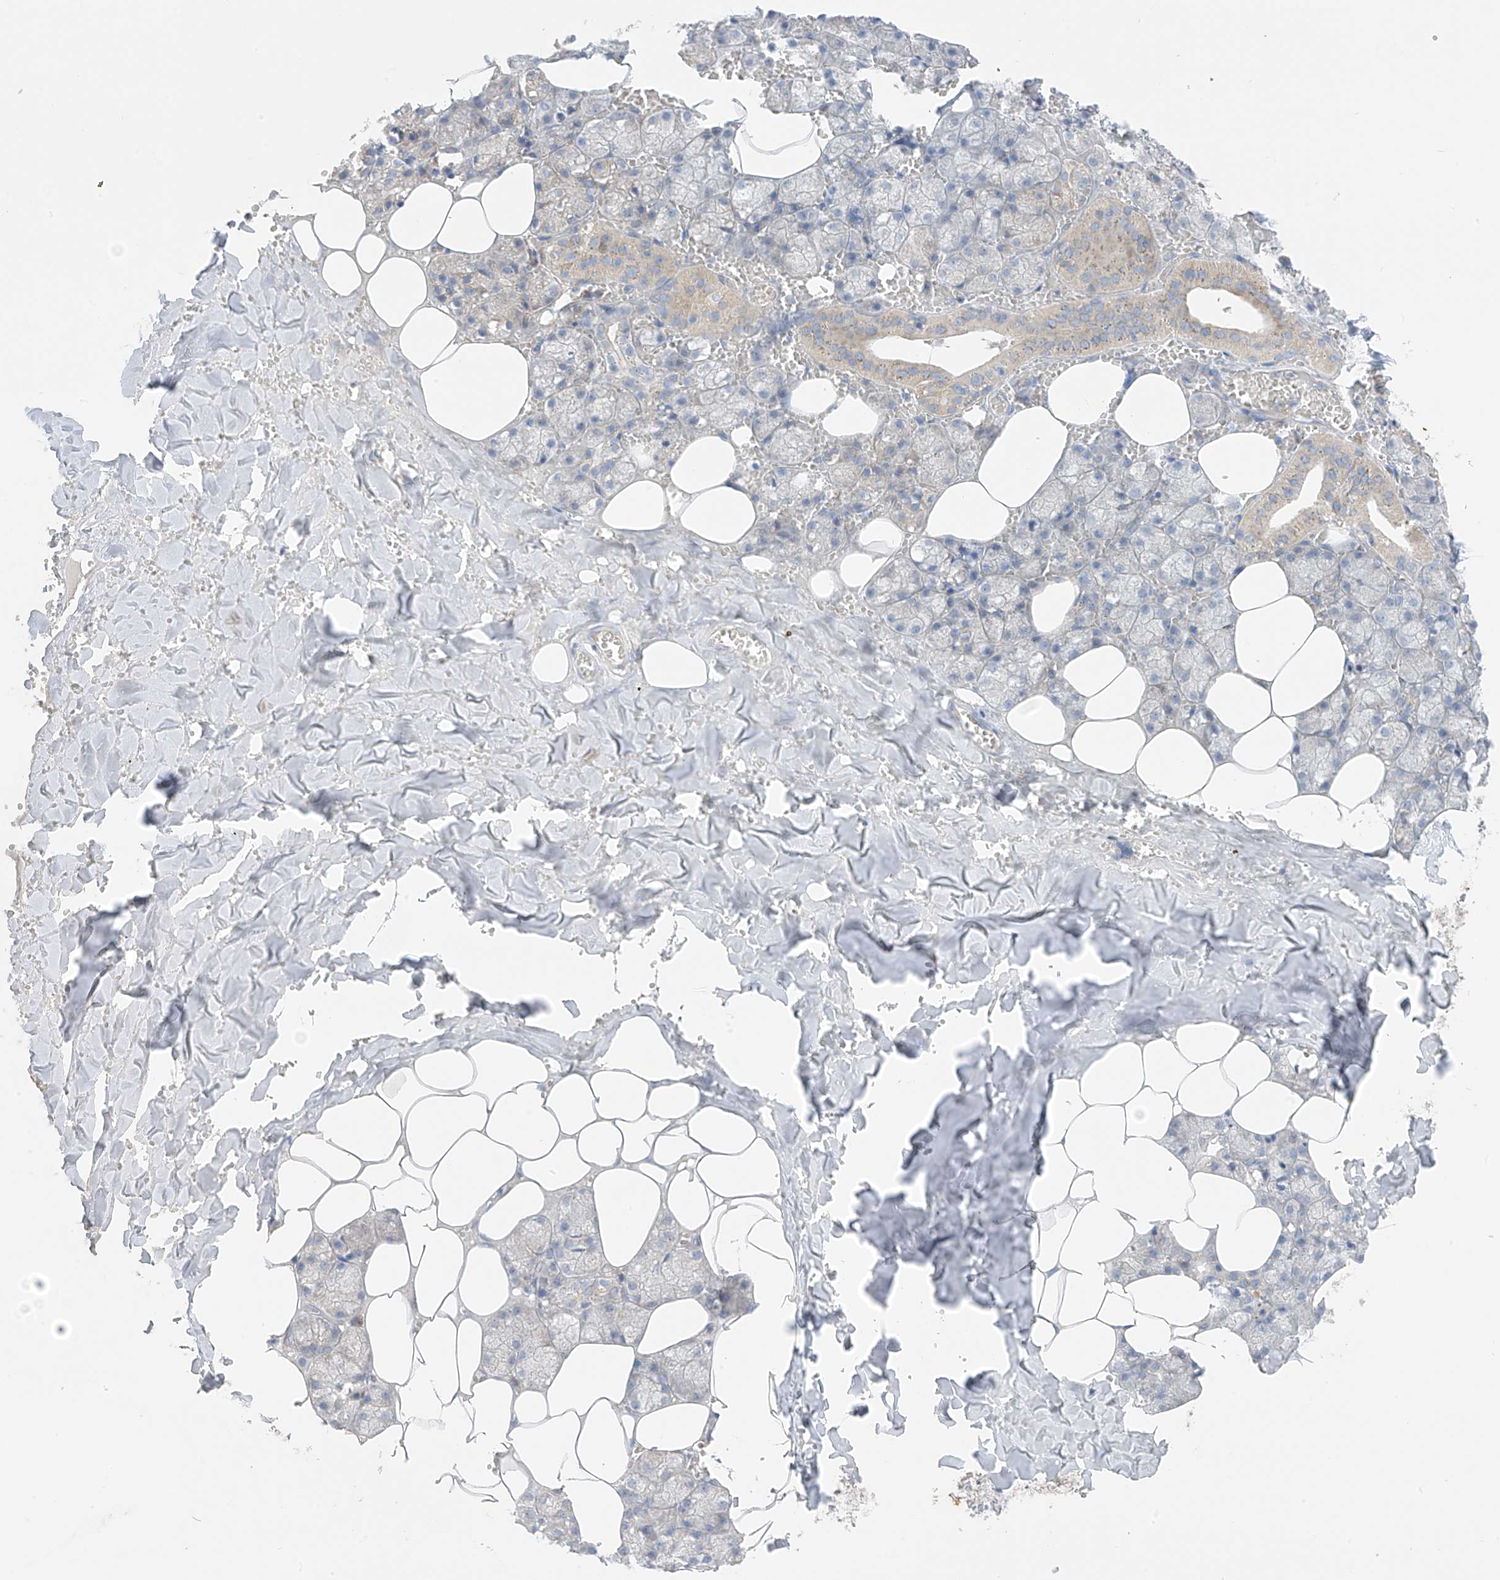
{"staining": {"intensity": "negative", "quantity": "none", "location": "none"}, "tissue": "salivary gland", "cell_type": "Glandular cells", "image_type": "normal", "snomed": [{"axis": "morphology", "description": "Normal tissue, NOS"}, {"axis": "topography", "description": "Salivary gland"}], "caption": "High magnification brightfield microscopy of normal salivary gland stained with DAB (3,3'-diaminobenzidine) (brown) and counterstained with hematoxylin (blue): glandular cells show no significant staining.", "gene": "NALCN", "patient": {"sex": "male", "age": 62}}